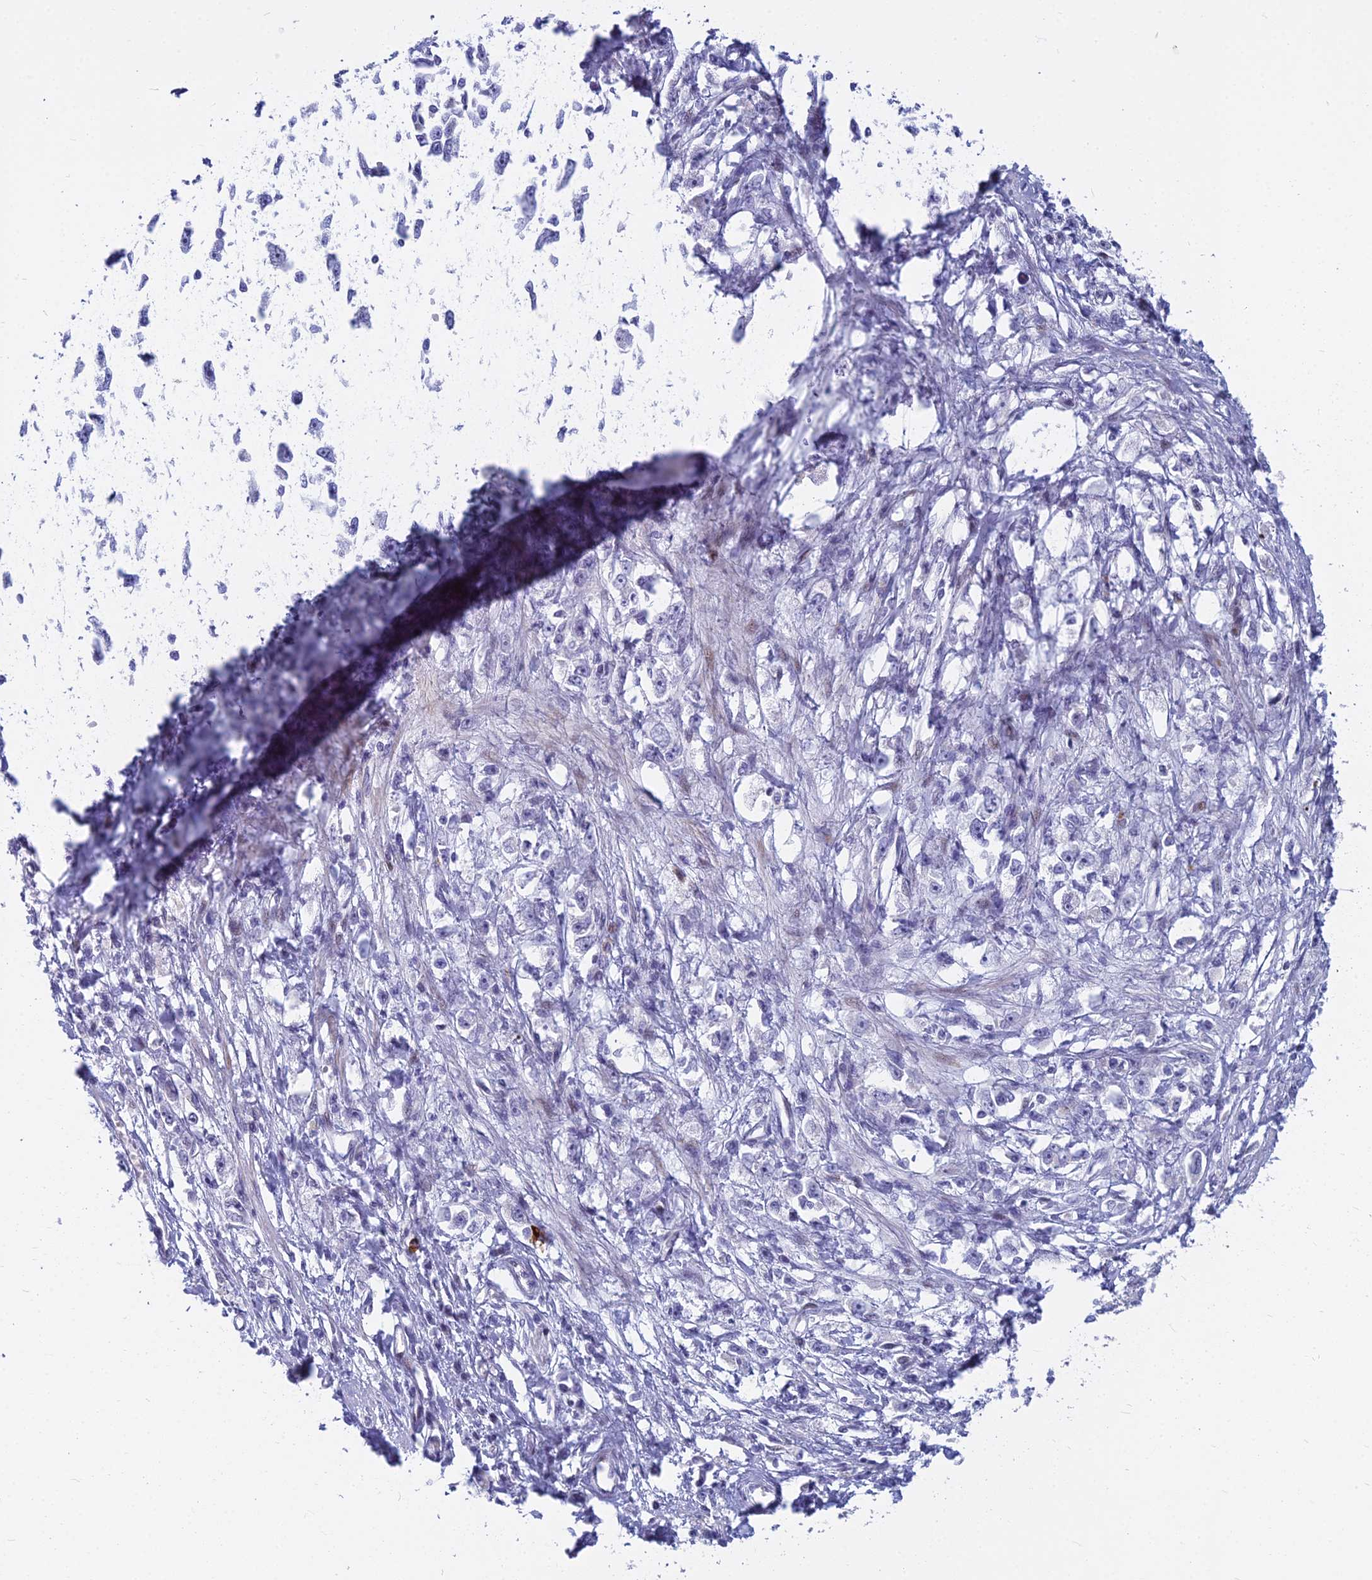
{"staining": {"intensity": "negative", "quantity": "none", "location": "none"}, "tissue": "stomach cancer", "cell_type": "Tumor cells", "image_type": "cancer", "snomed": [{"axis": "morphology", "description": "Adenocarcinoma, NOS"}, {"axis": "topography", "description": "Stomach"}], "caption": "Stomach adenocarcinoma was stained to show a protein in brown. There is no significant expression in tumor cells.", "gene": "MYBPC2", "patient": {"sex": "female", "age": 59}}